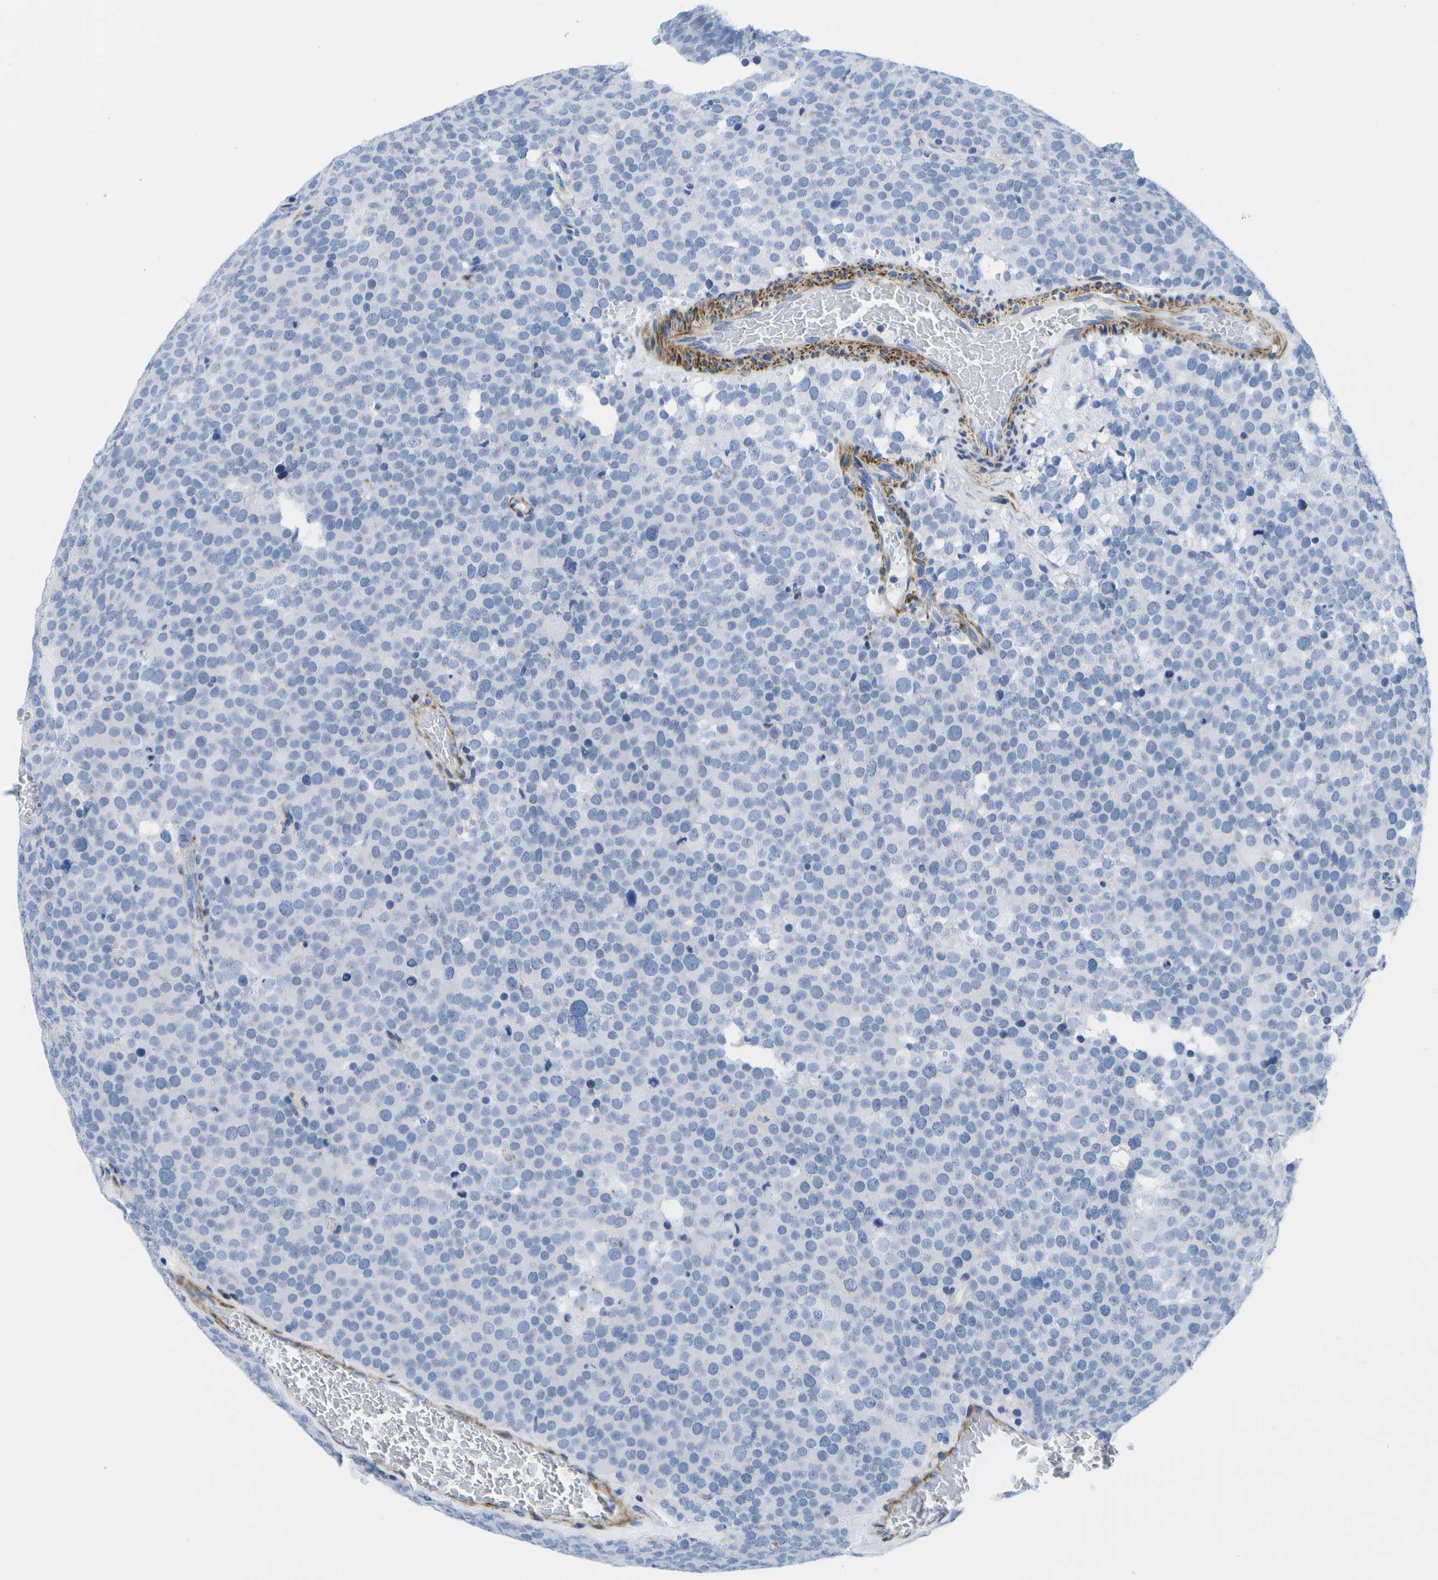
{"staining": {"intensity": "negative", "quantity": "none", "location": "none"}, "tissue": "testis cancer", "cell_type": "Tumor cells", "image_type": "cancer", "snomed": [{"axis": "morphology", "description": "Normal tissue, NOS"}, {"axis": "morphology", "description": "Seminoma, NOS"}, {"axis": "topography", "description": "Testis"}], "caption": "Tumor cells show no significant expression in testis seminoma.", "gene": "ADGRG6", "patient": {"sex": "male", "age": 71}}